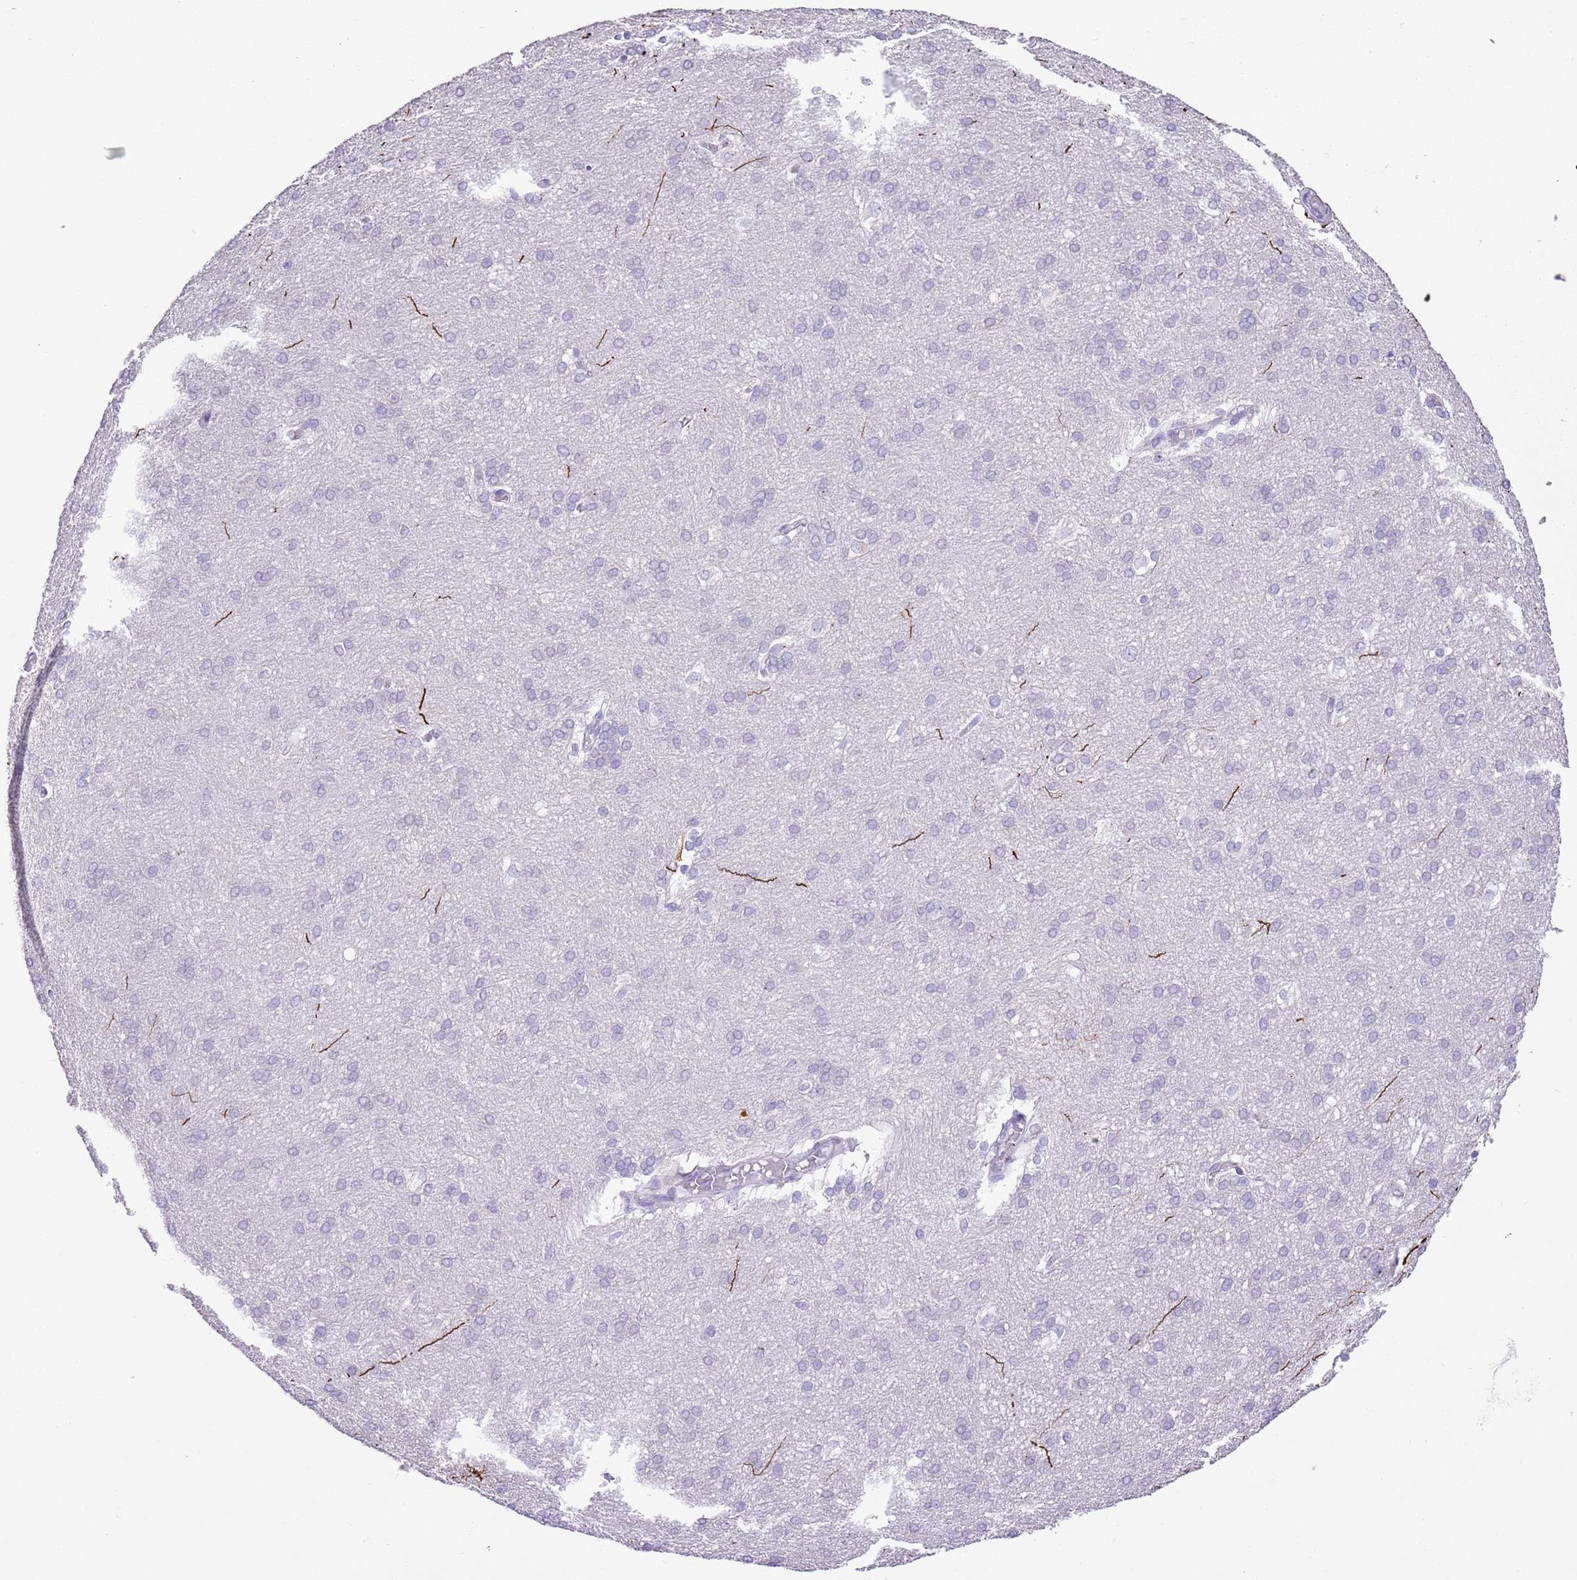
{"staining": {"intensity": "strong", "quantity": "<25%", "location": "cytoplasmic/membranous"}, "tissue": "cerebral cortex", "cell_type": "Endothelial cells", "image_type": "normal", "snomed": [{"axis": "morphology", "description": "Normal tissue, NOS"}, {"axis": "topography", "description": "Cerebral cortex"}], "caption": "Protein staining of normal cerebral cortex demonstrates strong cytoplasmic/membranous positivity in approximately <25% of endothelial cells.", "gene": "XPO7", "patient": {"sex": "male", "age": 62}}